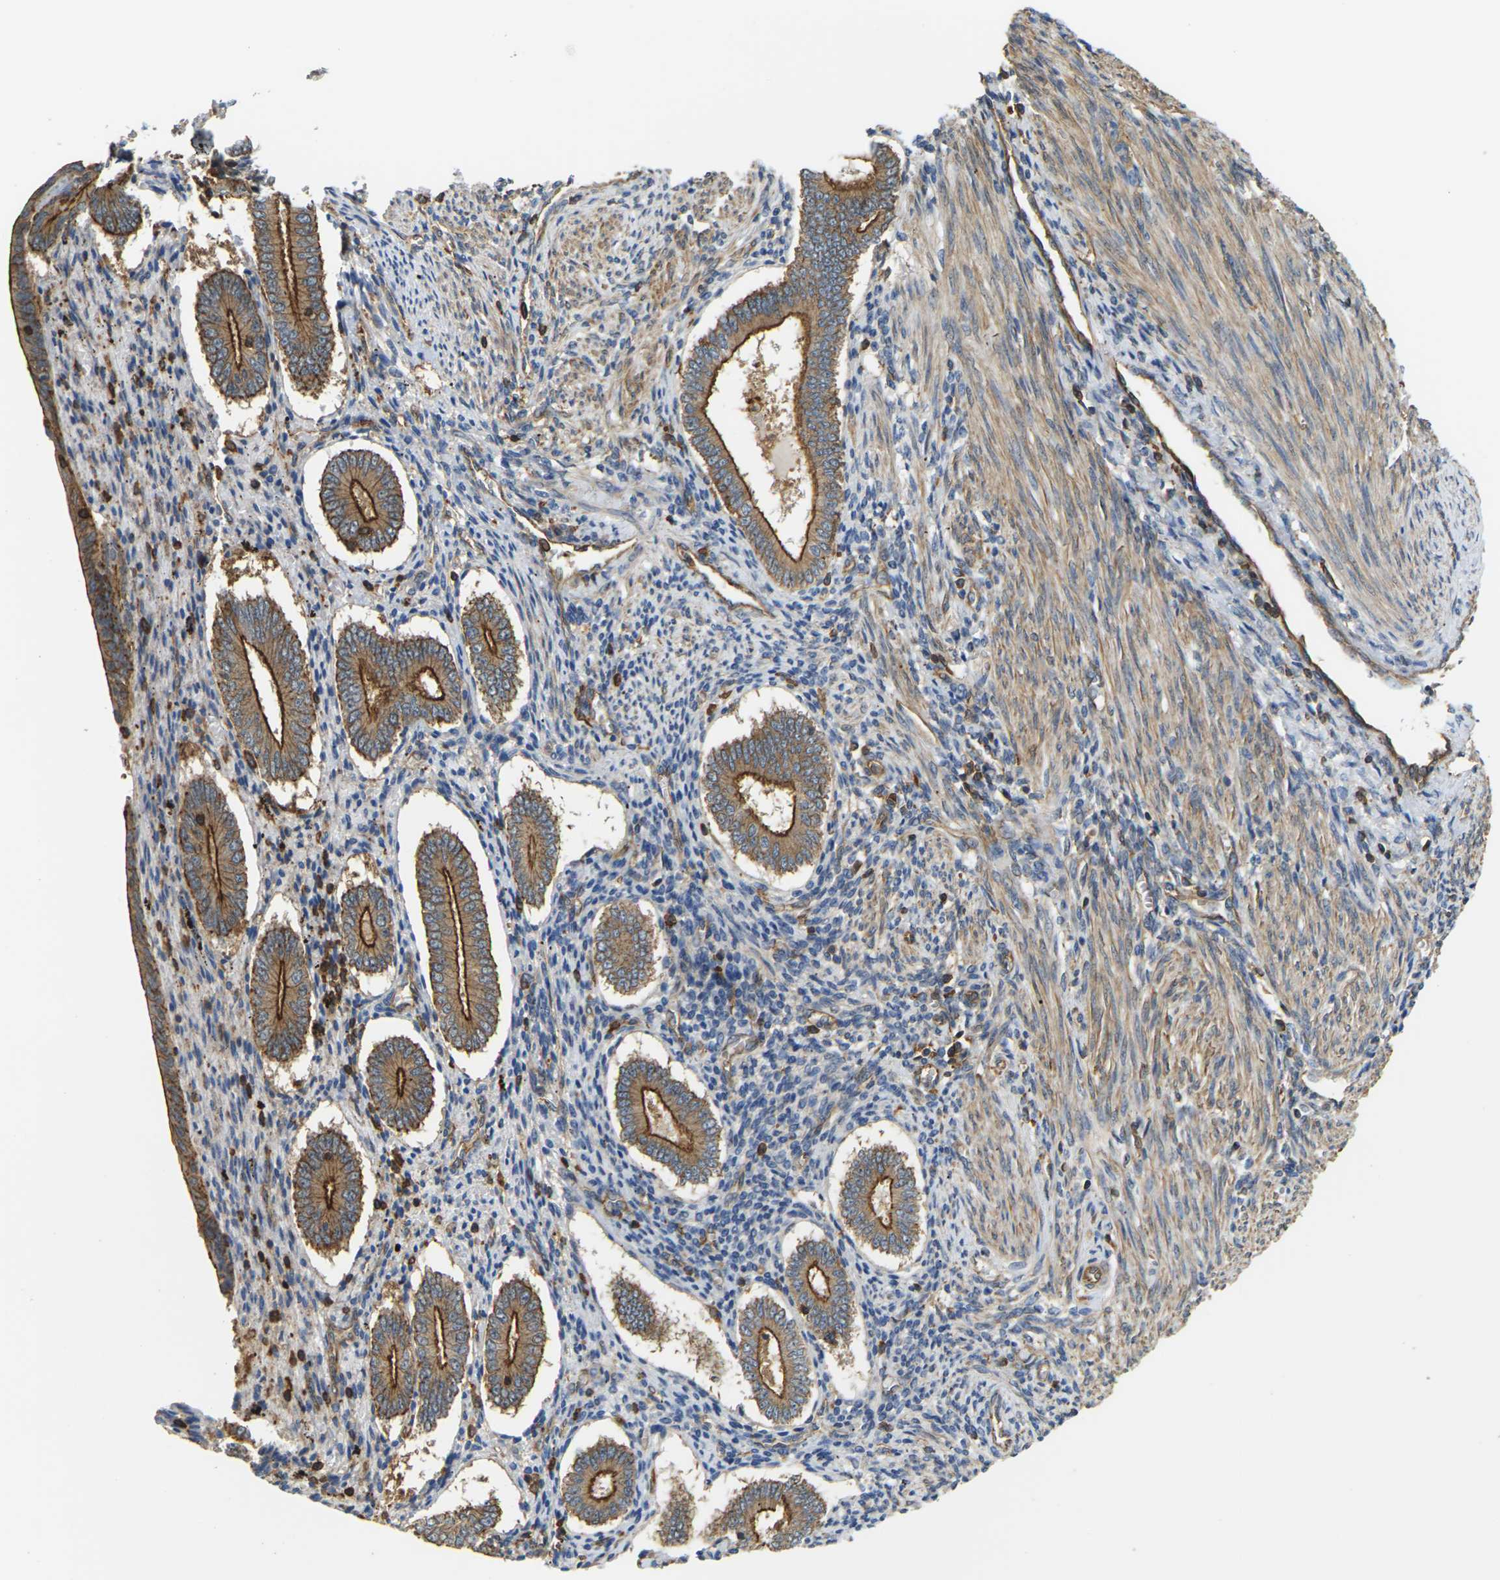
{"staining": {"intensity": "weak", "quantity": "25%-75%", "location": "cytoplasmic/membranous"}, "tissue": "endometrium", "cell_type": "Cells in endometrial stroma", "image_type": "normal", "snomed": [{"axis": "morphology", "description": "Normal tissue, NOS"}, {"axis": "topography", "description": "Endometrium"}], "caption": "Immunohistochemical staining of normal human endometrium exhibits weak cytoplasmic/membranous protein positivity in approximately 25%-75% of cells in endometrial stroma. The protein of interest is stained brown, and the nuclei are stained in blue (DAB IHC with brightfield microscopy, high magnification).", "gene": "IQGAP1", "patient": {"sex": "female", "age": 42}}